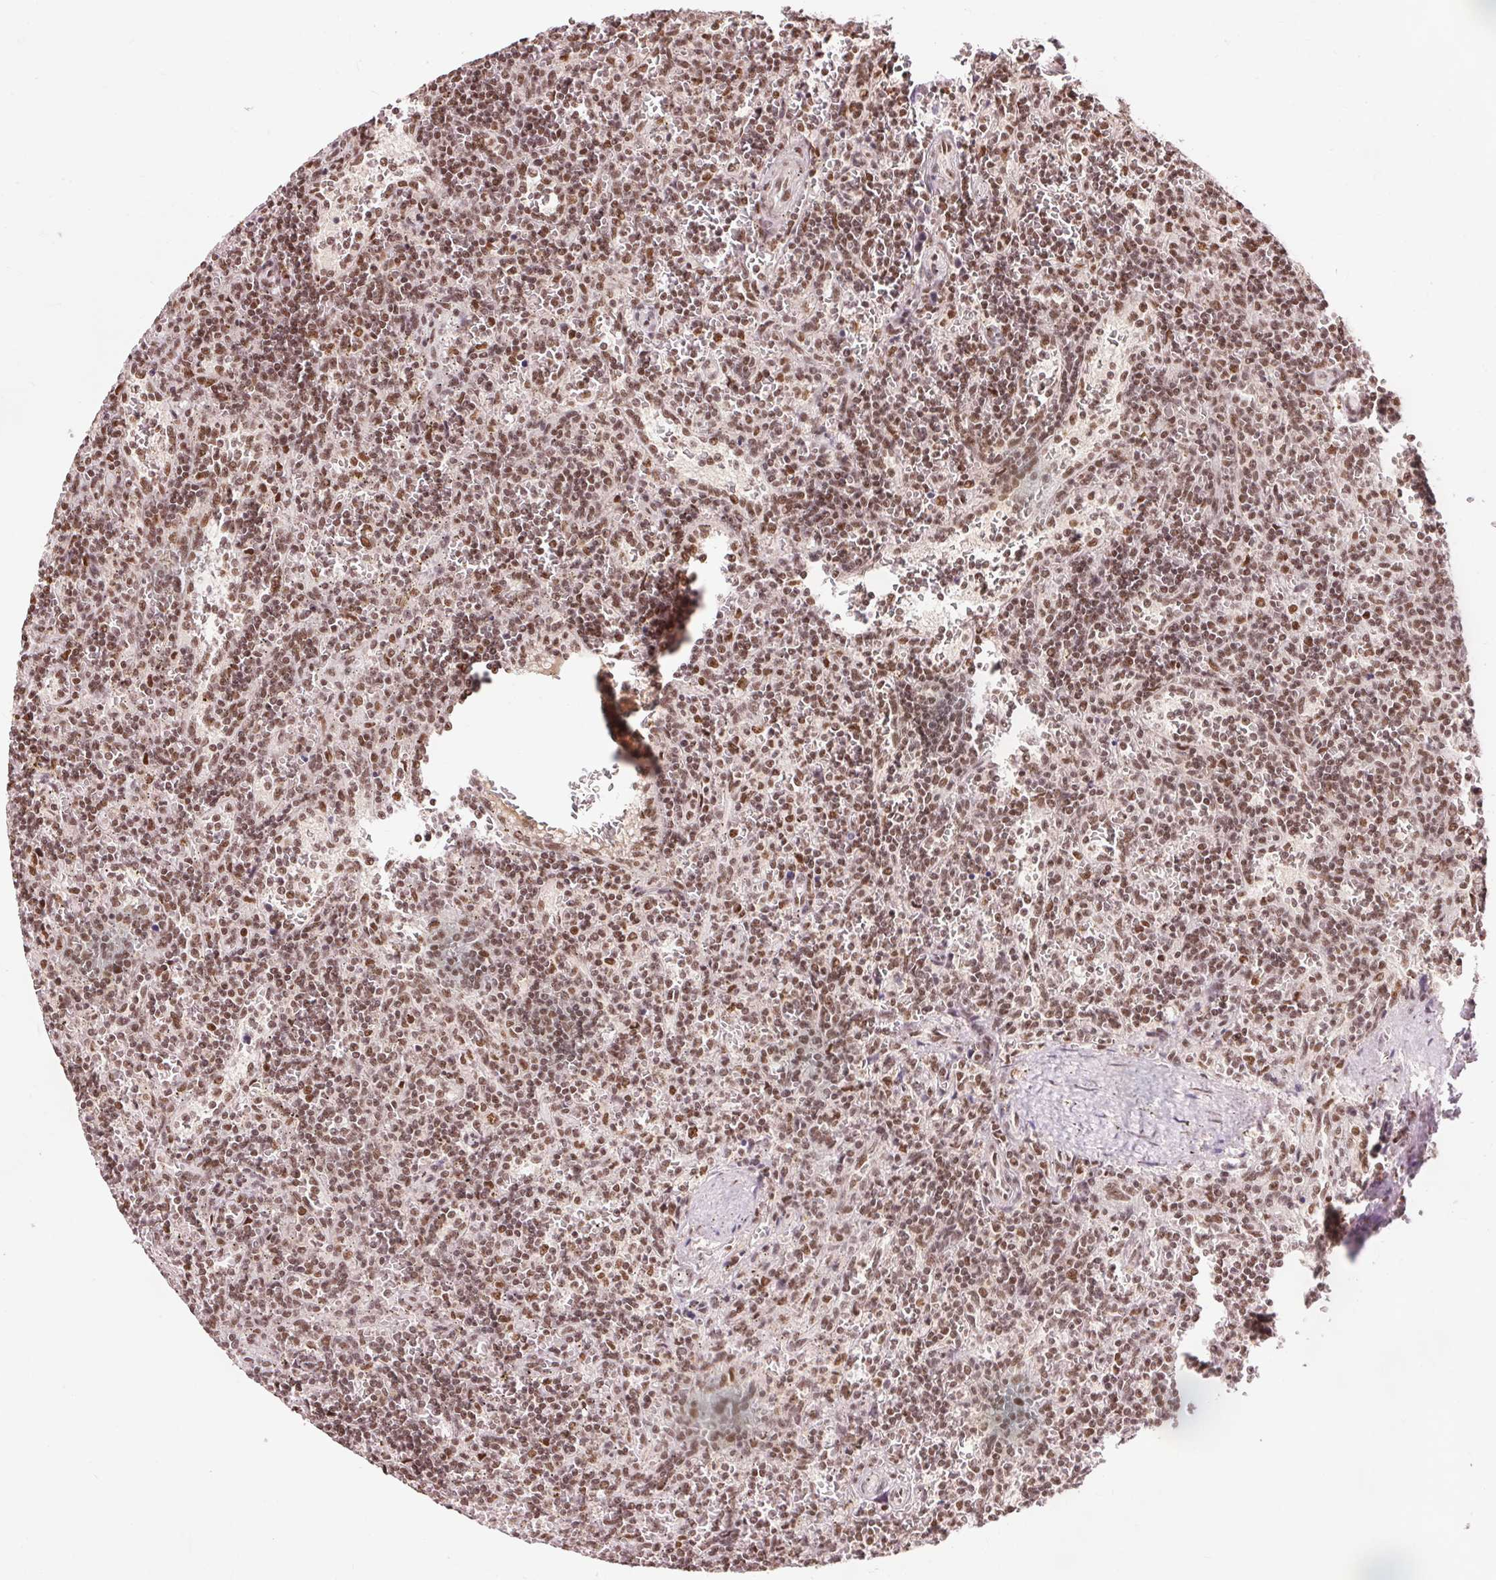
{"staining": {"intensity": "moderate", "quantity": ">75%", "location": "nuclear"}, "tissue": "lymphoma", "cell_type": "Tumor cells", "image_type": "cancer", "snomed": [{"axis": "morphology", "description": "Malignant lymphoma, non-Hodgkin's type, Low grade"}, {"axis": "topography", "description": "Spleen"}], "caption": "This is an image of IHC staining of low-grade malignant lymphoma, non-Hodgkin's type, which shows moderate expression in the nuclear of tumor cells.", "gene": "ZBTB44", "patient": {"sex": "male", "age": 73}}